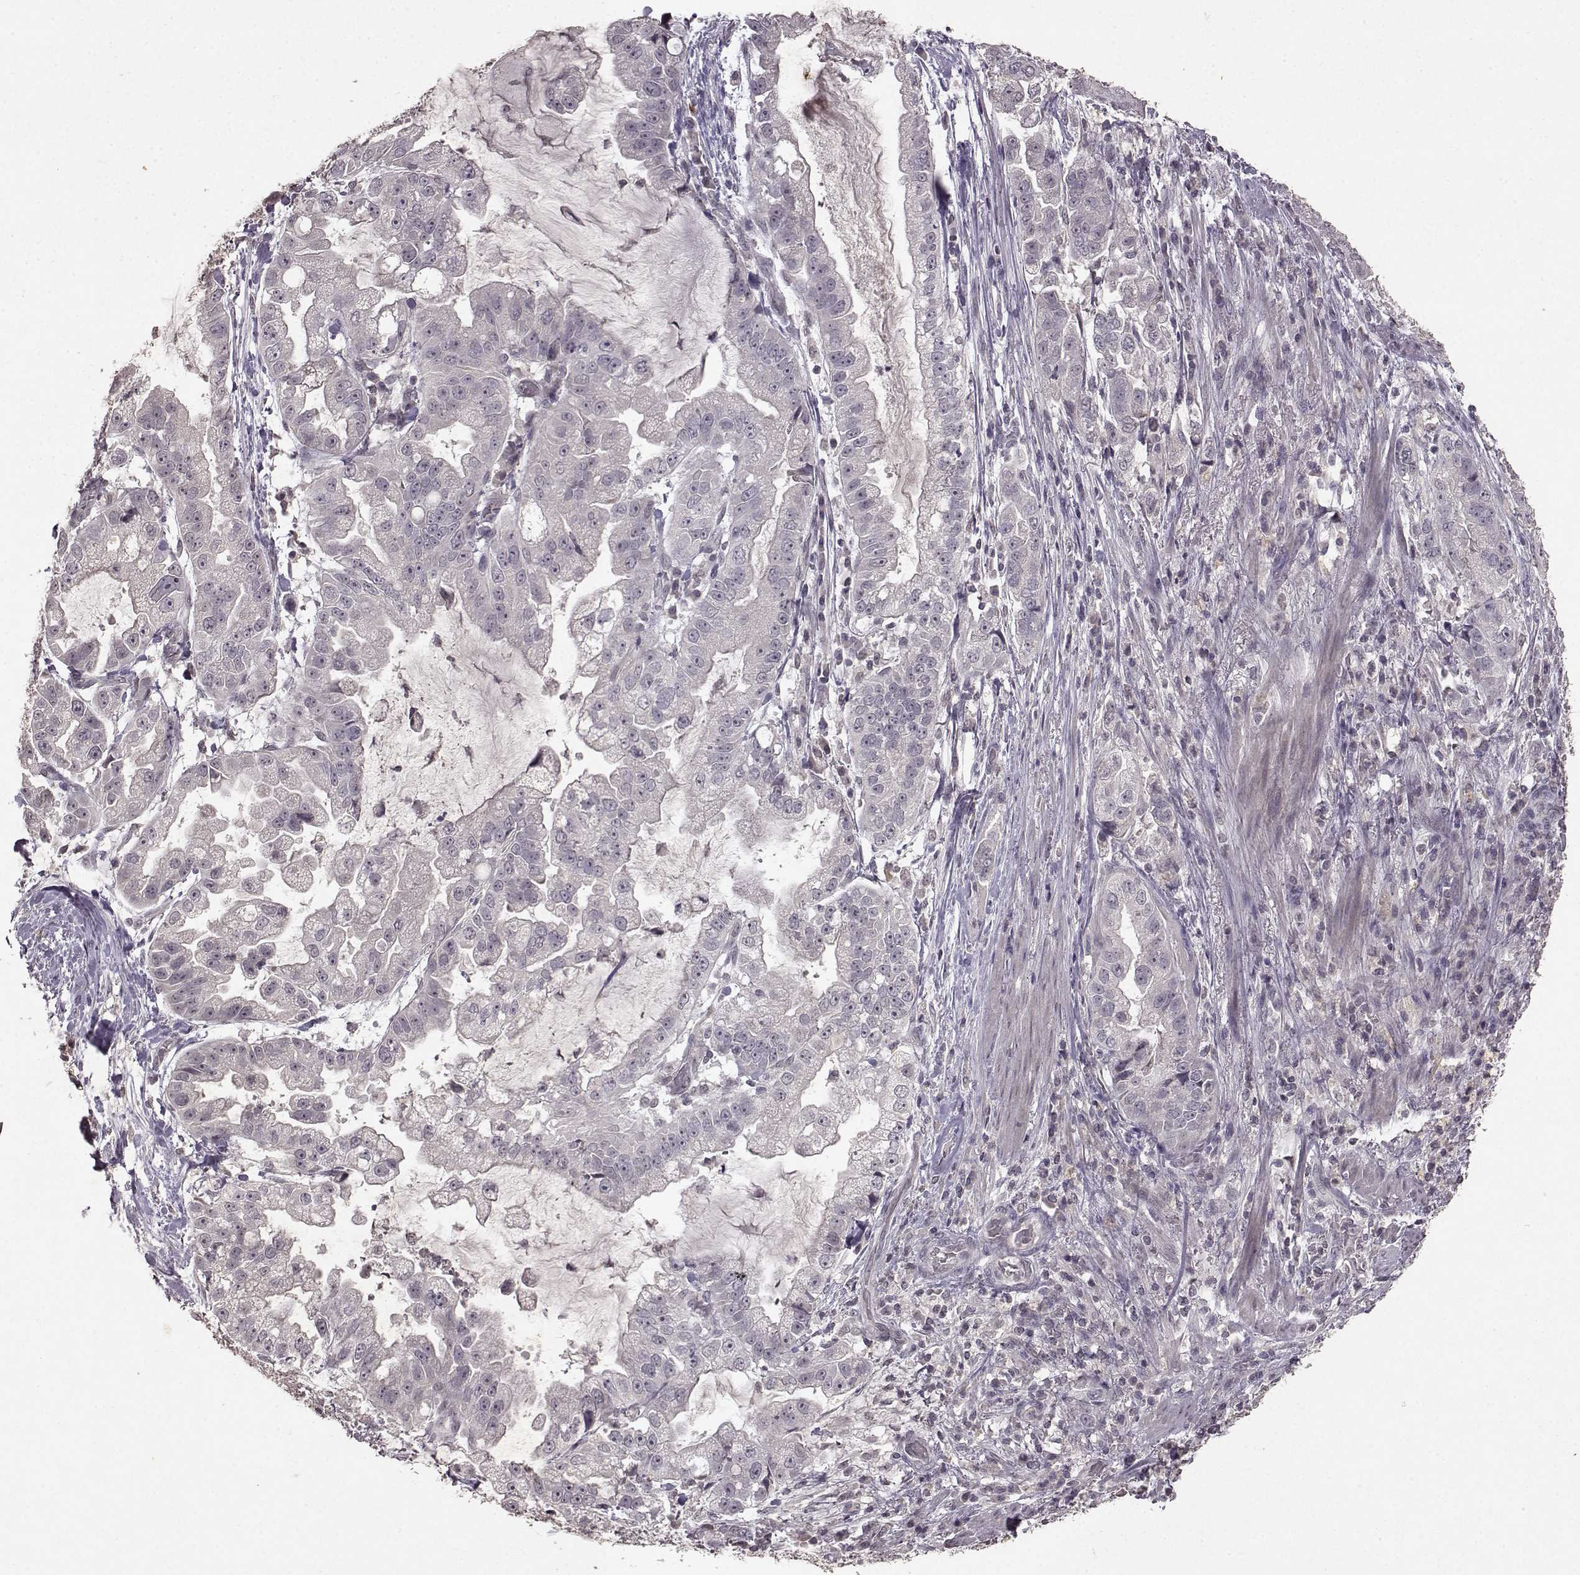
{"staining": {"intensity": "negative", "quantity": "none", "location": "none"}, "tissue": "stomach cancer", "cell_type": "Tumor cells", "image_type": "cancer", "snomed": [{"axis": "morphology", "description": "Adenocarcinoma, NOS"}, {"axis": "topography", "description": "Stomach"}], "caption": "Immunohistochemistry (IHC) of stomach adenocarcinoma reveals no positivity in tumor cells. (DAB (3,3'-diaminobenzidine) immunohistochemistry (IHC), high magnification).", "gene": "LHB", "patient": {"sex": "male", "age": 59}}